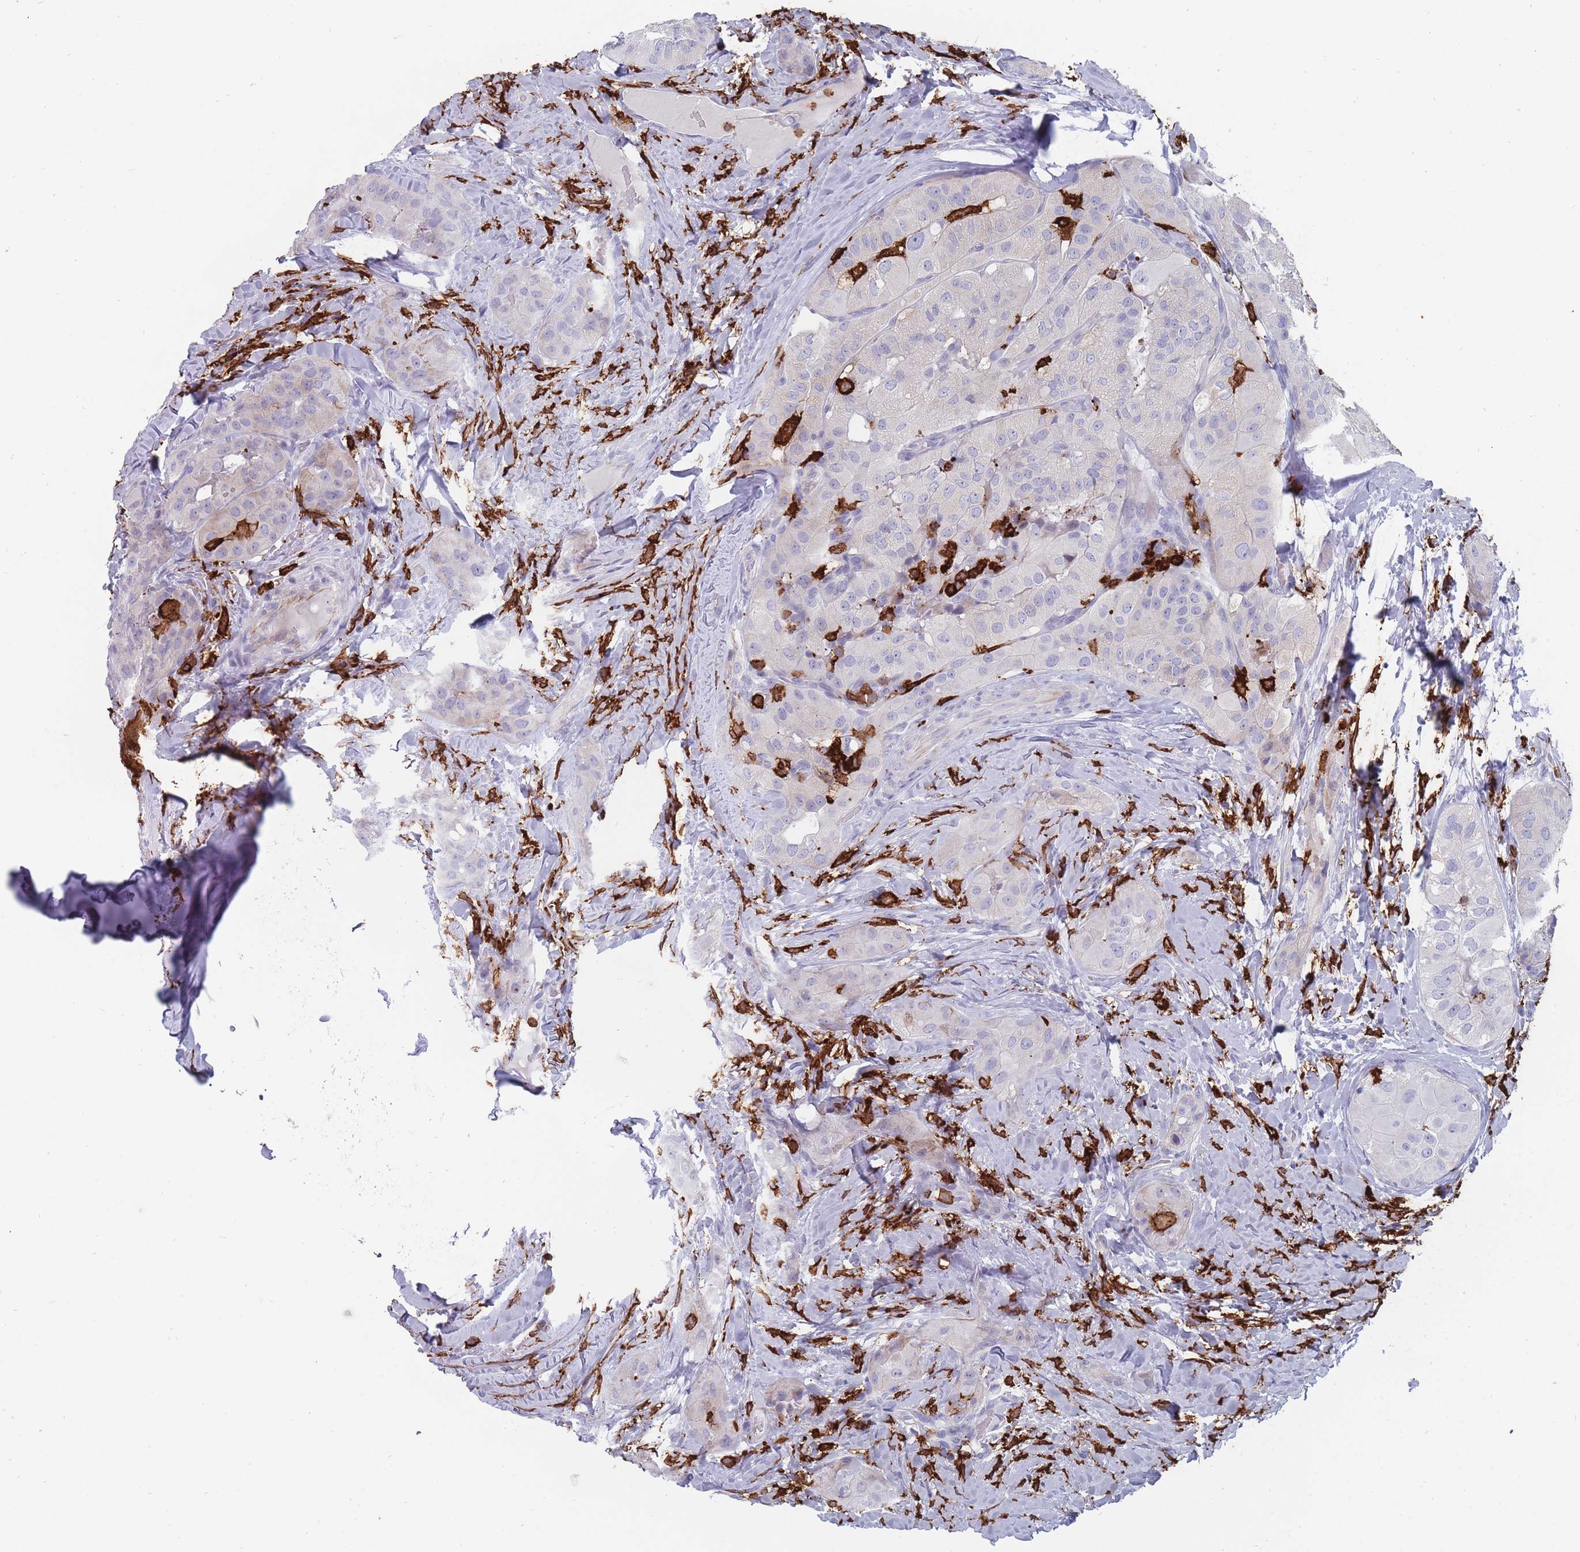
{"staining": {"intensity": "negative", "quantity": "none", "location": "none"}, "tissue": "thyroid cancer", "cell_type": "Tumor cells", "image_type": "cancer", "snomed": [{"axis": "morphology", "description": "Normal tissue, NOS"}, {"axis": "morphology", "description": "Papillary adenocarcinoma, NOS"}, {"axis": "topography", "description": "Thyroid gland"}], "caption": "Papillary adenocarcinoma (thyroid) was stained to show a protein in brown. There is no significant positivity in tumor cells.", "gene": "AIF1", "patient": {"sex": "female", "age": 59}}